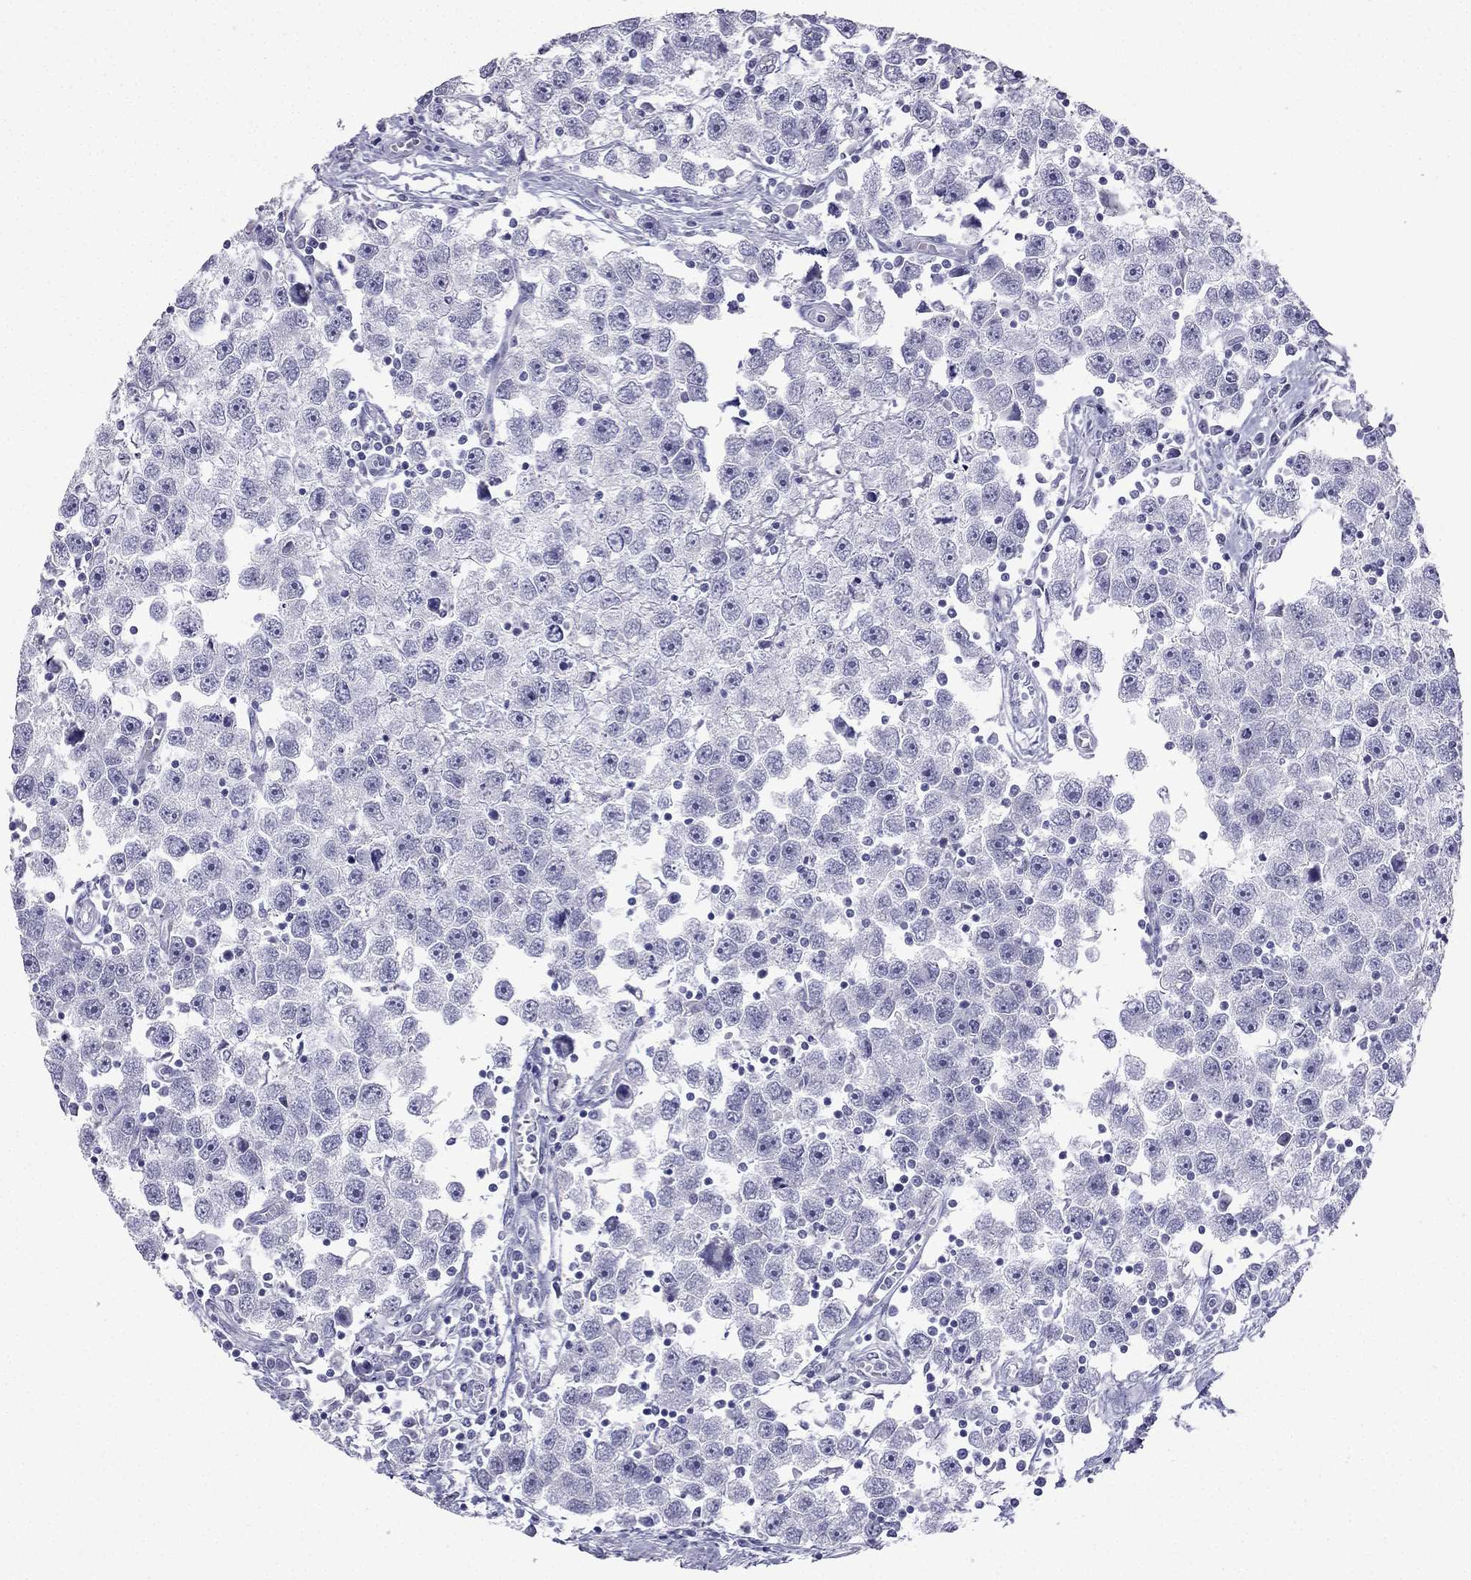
{"staining": {"intensity": "negative", "quantity": "none", "location": "none"}, "tissue": "testis cancer", "cell_type": "Tumor cells", "image_type": "cancer", "snomed": [{"axis": "morphology", "description": "Seminoma, NOS"}, {"axis": "topography", "description": "Testis"}], "caption": "Tumor cells are negative for brown protein staining in testis cancer (seminoma). (Stains: DAB IHC with hematoxylin counter stain, Microscopy: brightfield microscopy at high magnification).", "gene": "GJA8", "patient": {"sex": "male", "age": 30}}